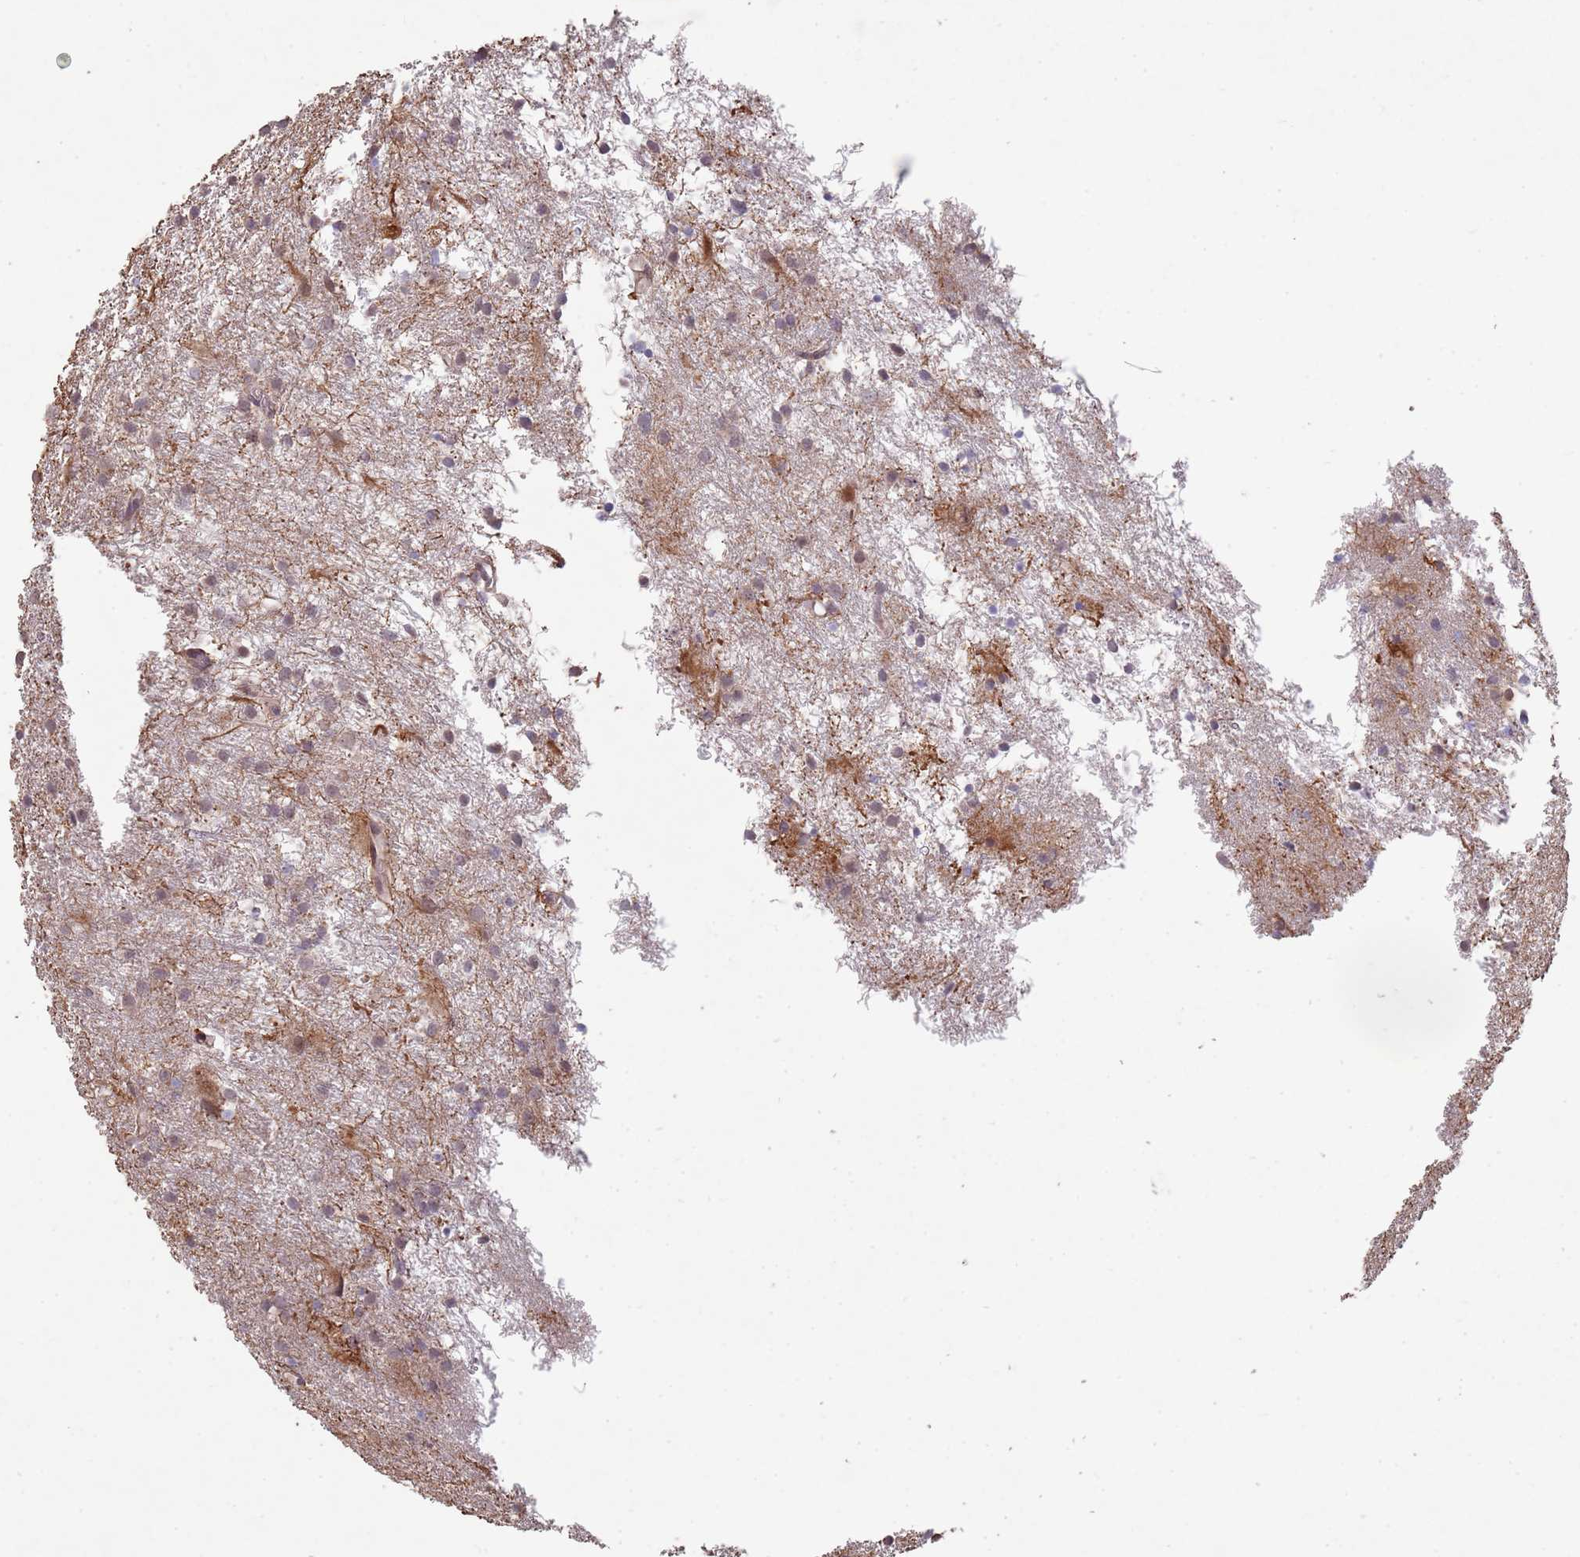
{"staining": {"intensity": "negative", "quantity": "none", "location": "none"}, "tissue": "glioma", "cell_type": "Tumor cells", "image_type": "cancer", "snomed": [{"axis": "morphology", "description": "Glioma, malignant, High grade"}, {"axis": "topography", "description": "Brain"}], "caption": "Immunohistochemistry (IHC) image of neoplastic tissue: malignant high-grade glioma stained with DAB (3,3'-diaminobenzidine) reveals no significant protein expression in tumor cells.", "gene": "MEI1", "patient": {"sex": "male", "age": 77}}